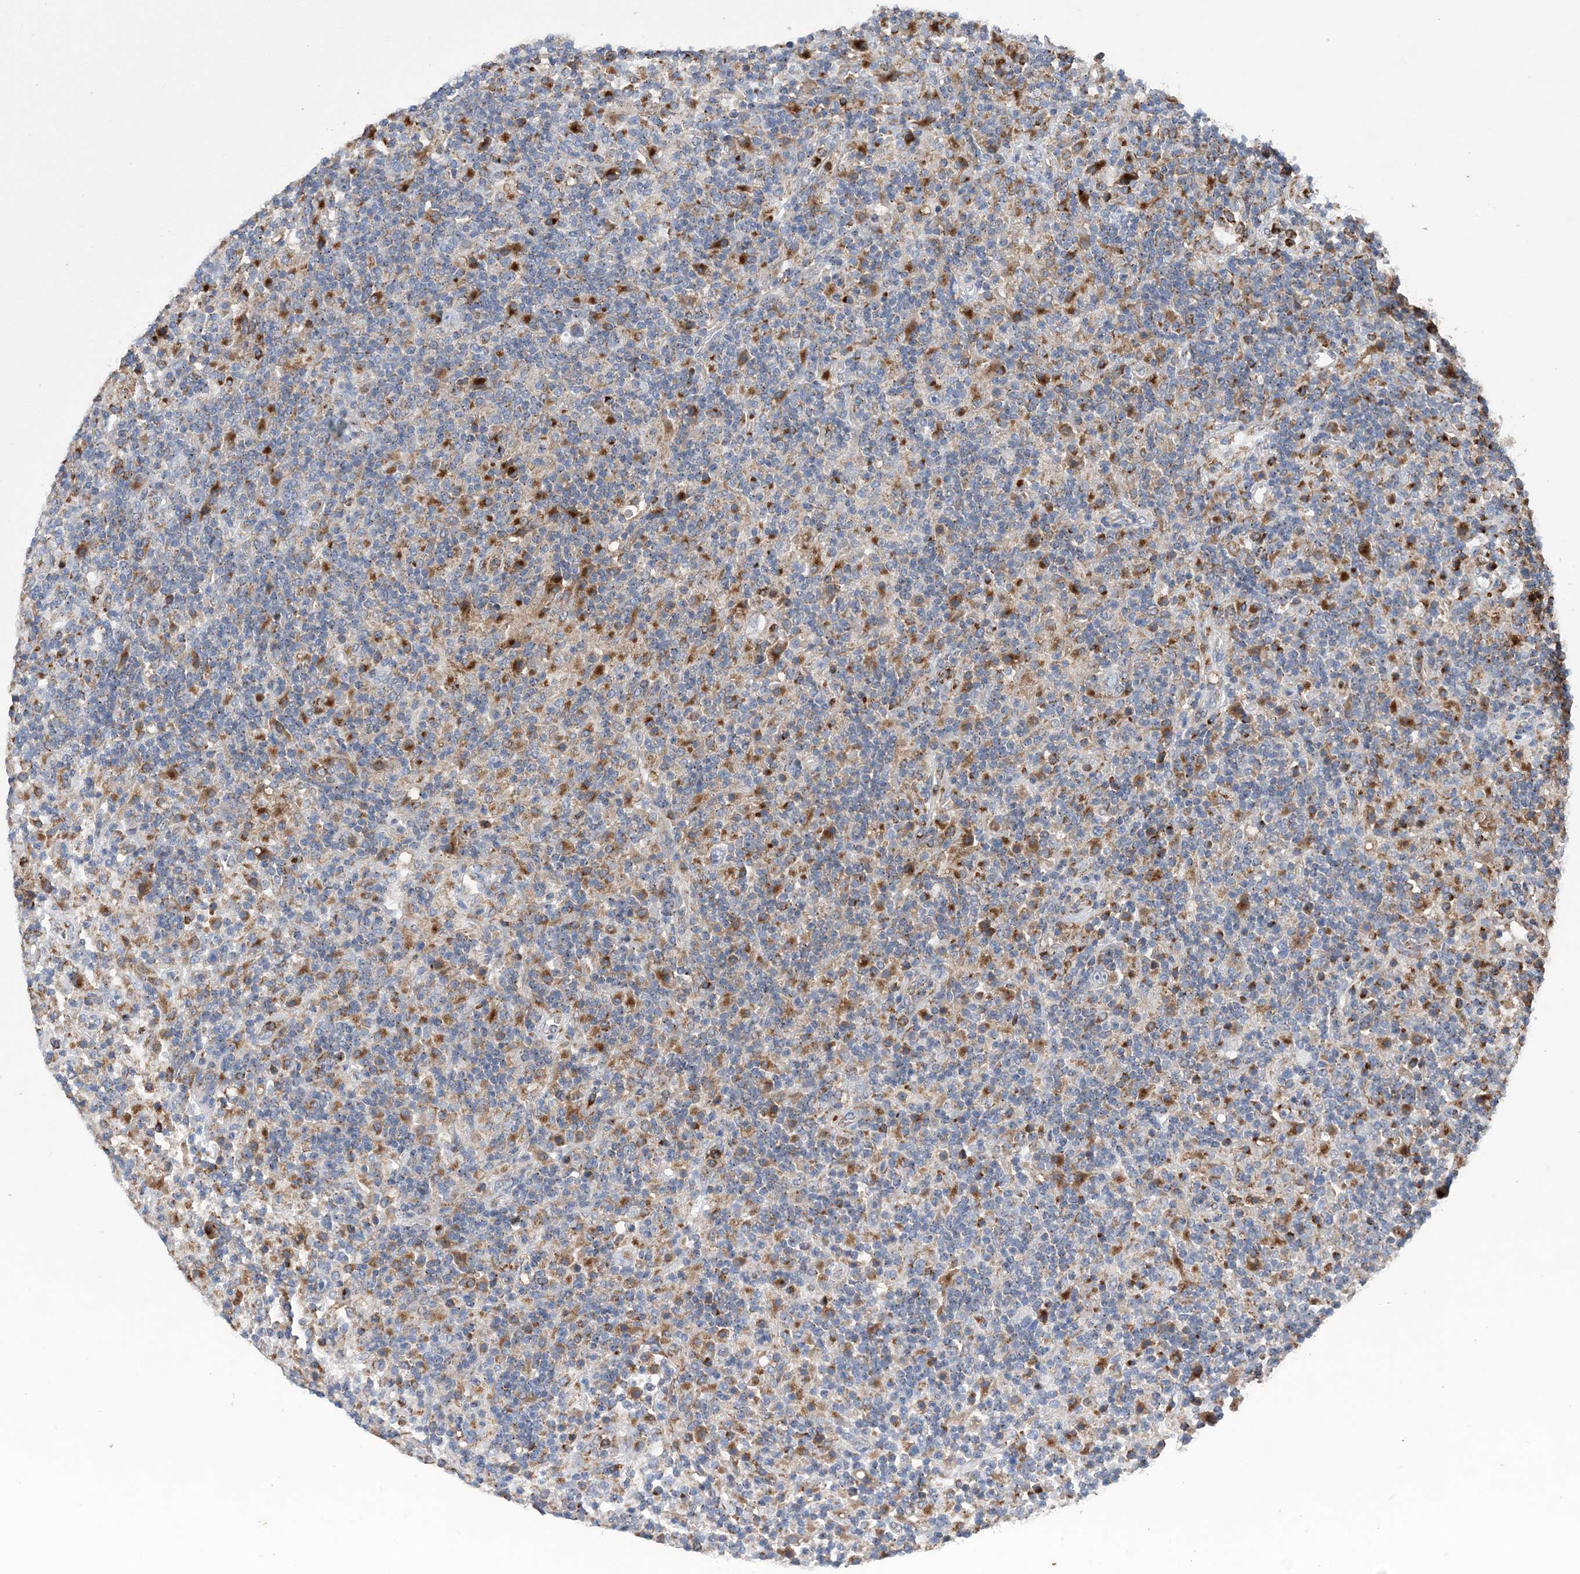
{"staining": {"intensity": "negative", "quantity": "none", "location": "none"}, "tissue": "lymphoma", "cell_type": "Tumor cells", "image_type": "cancer", "snomed": [{"axis": "morphology", "description": "Hodgkin's disease, NOS"}, {"axis": "topography", "description": "Lymph node"}], "caption": "Immunohistochemical staining of Hodgkin's disease displays no significant expression in tumor cells.", "gene": "PTTG1IP", "patient": {"sex": "male", "age": 70}}